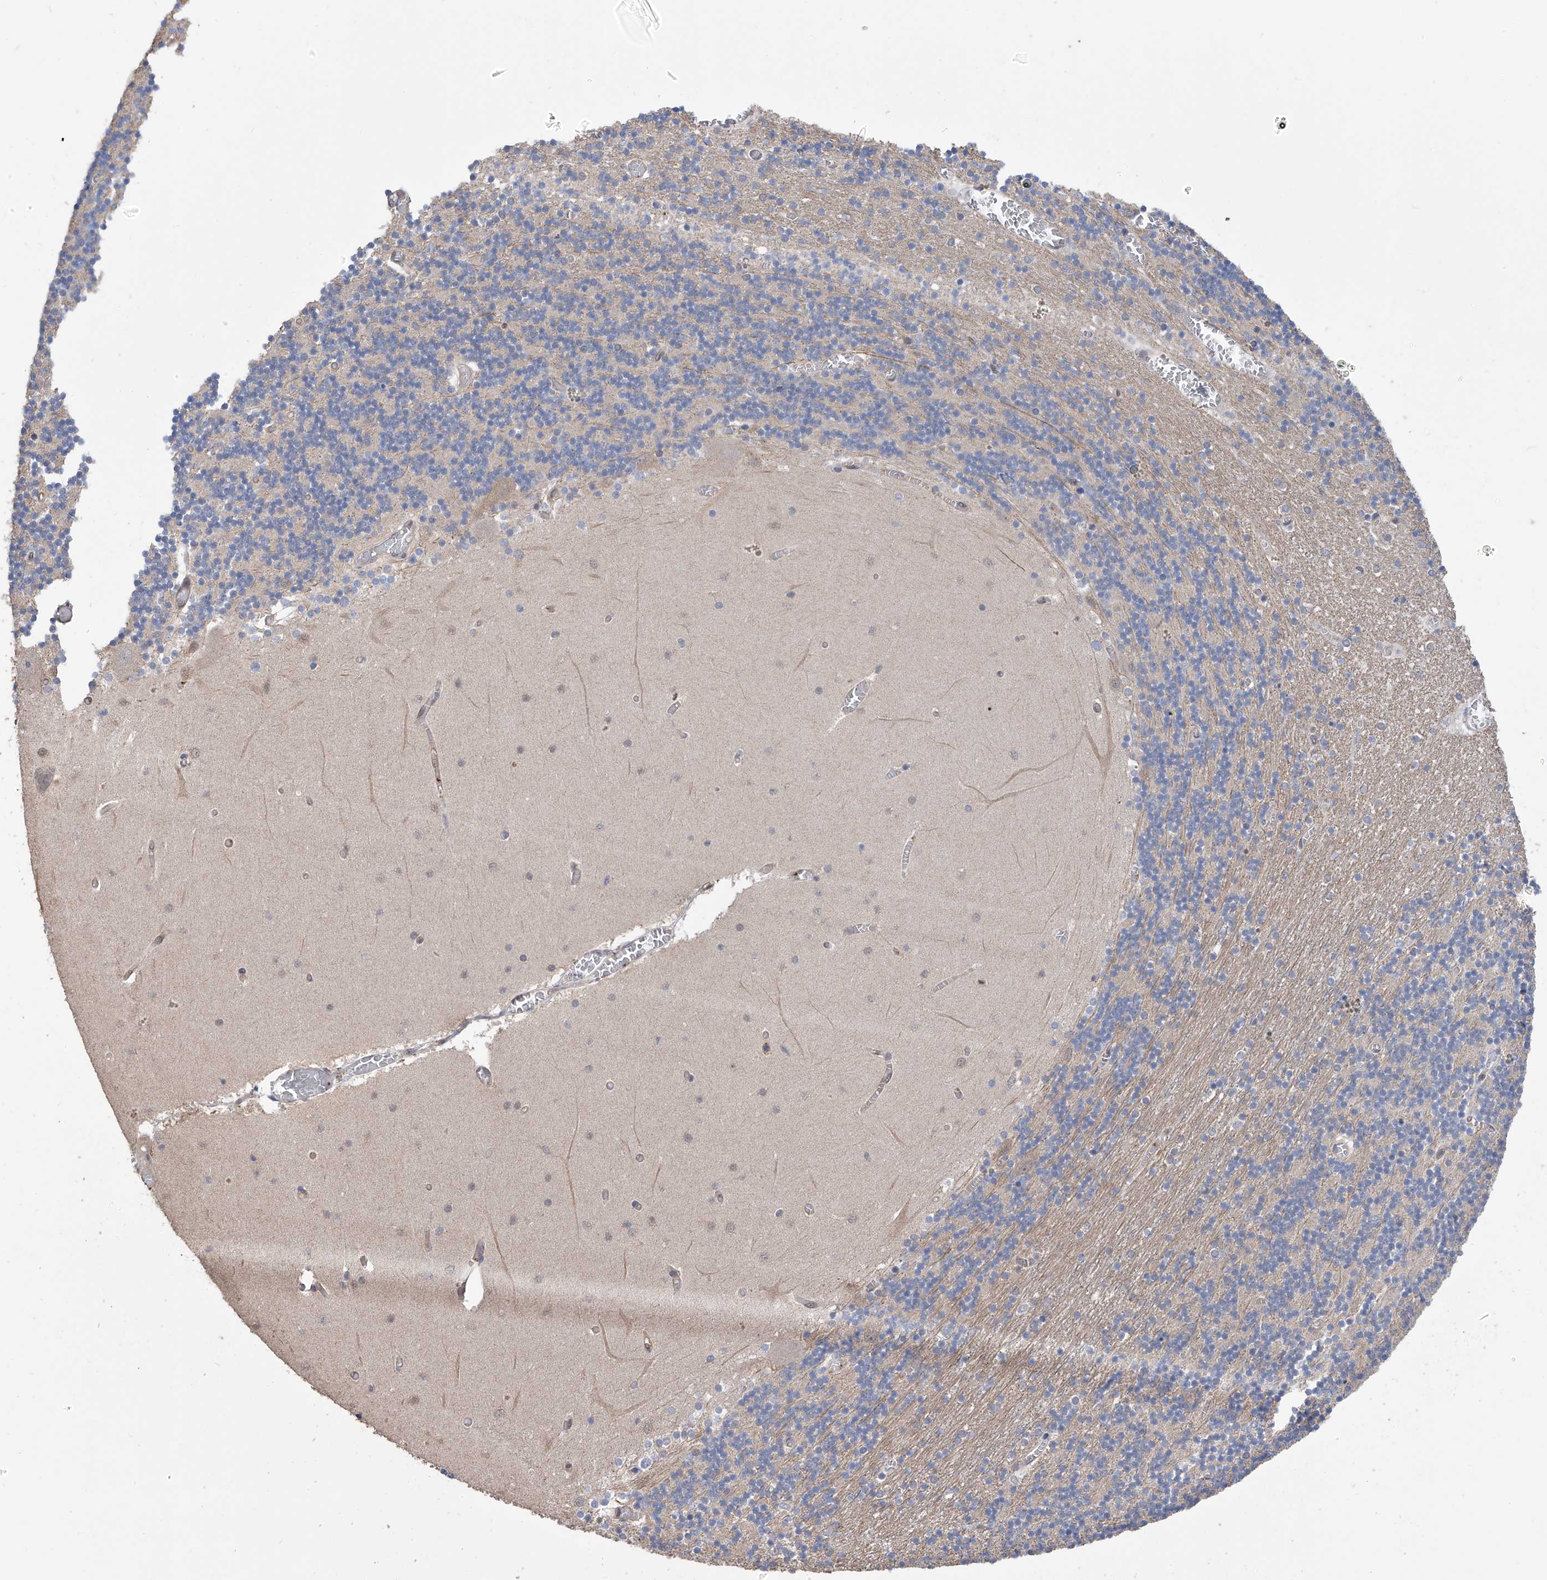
{"staining": {"intensity": "weak", "quantity": "<25%", "location": "cytoplasmic/membranous"}, "tissue": "cerebellum", "cell_type": "Cells in granular layer", "image_type": "normal", "snomed": [{"axis": "morphology", "description": "Normal tissue, NOS"}, {"axis": "topography", "description": "Cerebellum"}], "caption": "Immunohistochemical staining of normal cerebellum displays no significant expression in cells in granular layer.", "gene": "NUDT17", "patient": {"sex": "female", "age": 28}}